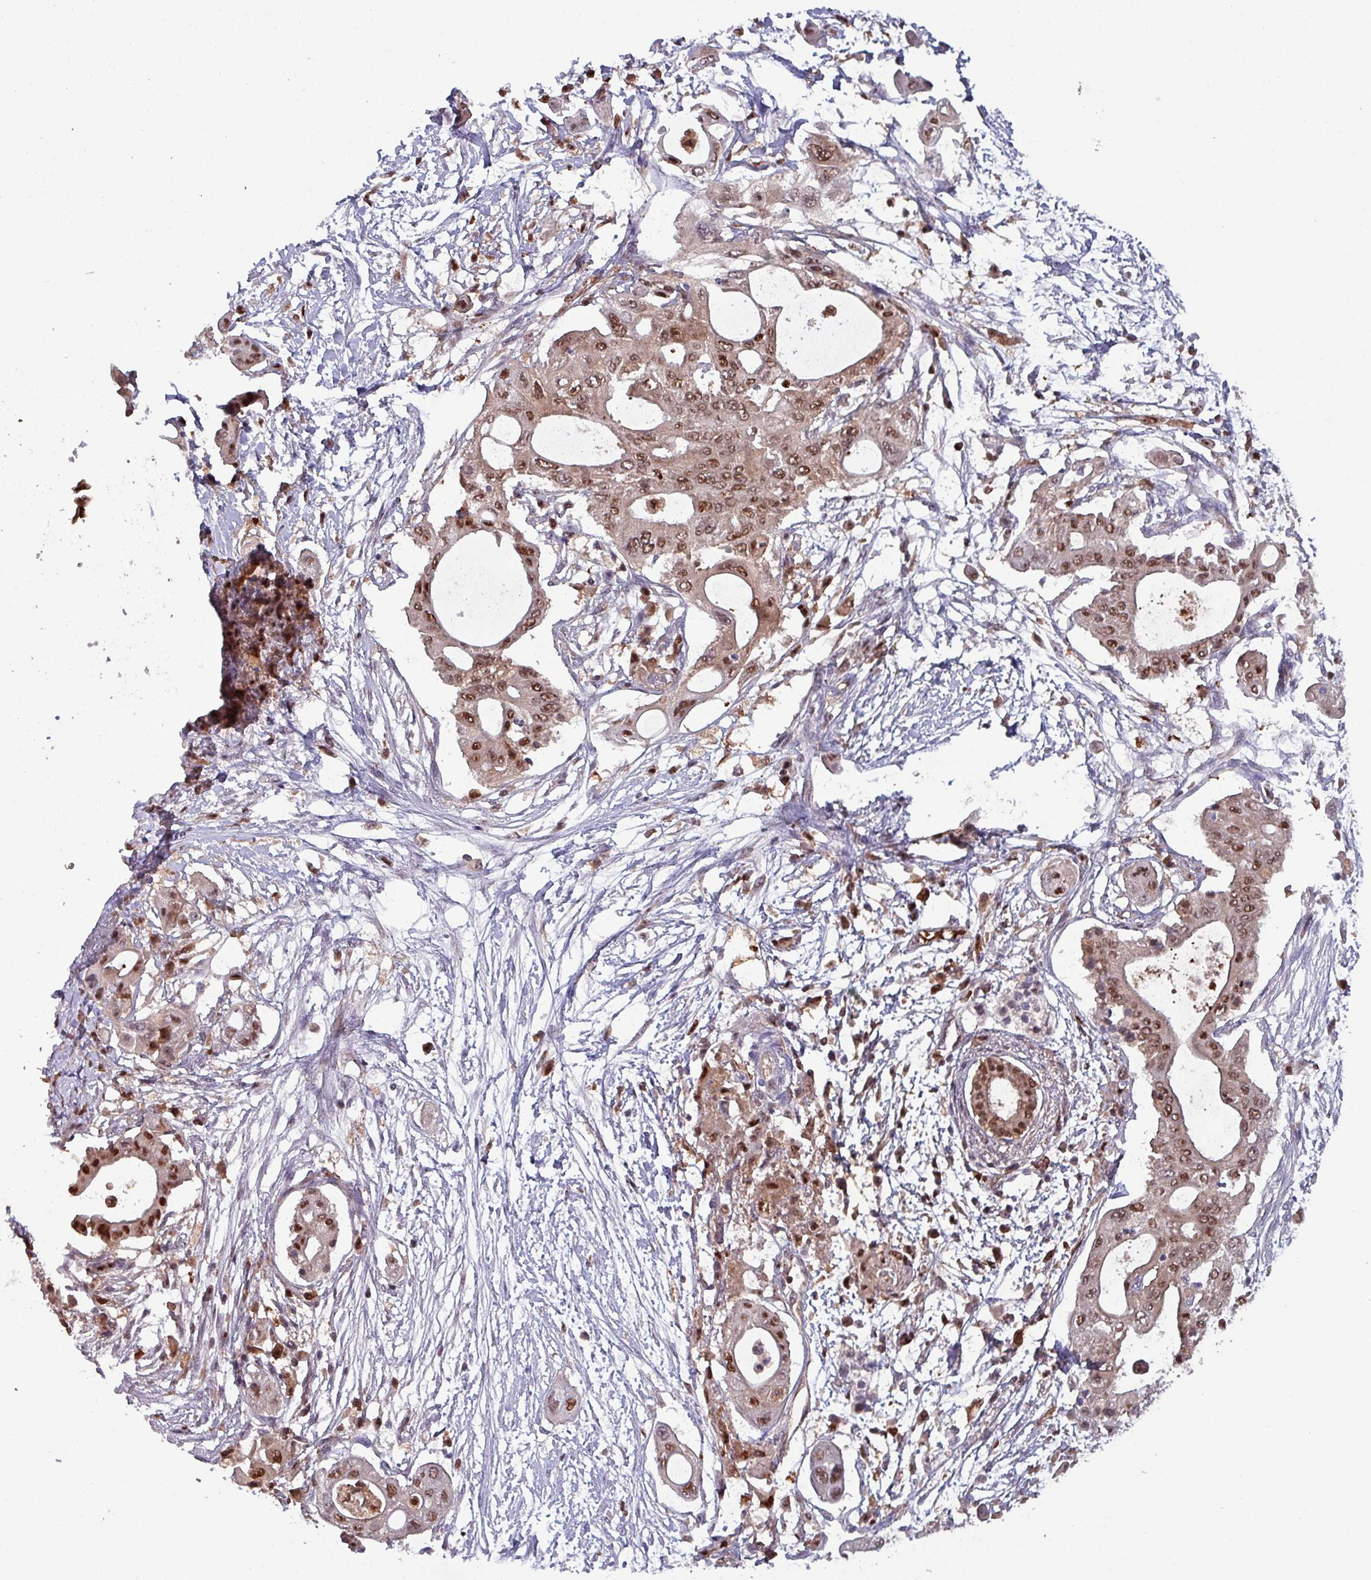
{"staining": {"intensity": "moderate", "quantity": ">75%", "location": "nuclear"}, "tissue": "pancreatic cancer", "cell_type": "Tumor cells", "image_type": "cancer", "snomed": [{"axis": "morphology", "description": "Adenocarcinoma, NOS"}, {"axis": "topography", "description": "Pancreas"}], "caption": "Immunohistochemistry (IHC) photomicrograph of human pancreatic adenocarcinoma stained for a protein (brown), which demonstrates medium levels of moderate nuclear positivity in approximately >75% of tumor cells.", "gene": "PSMB8", "patient": {"sex": "male", "age": 68}}